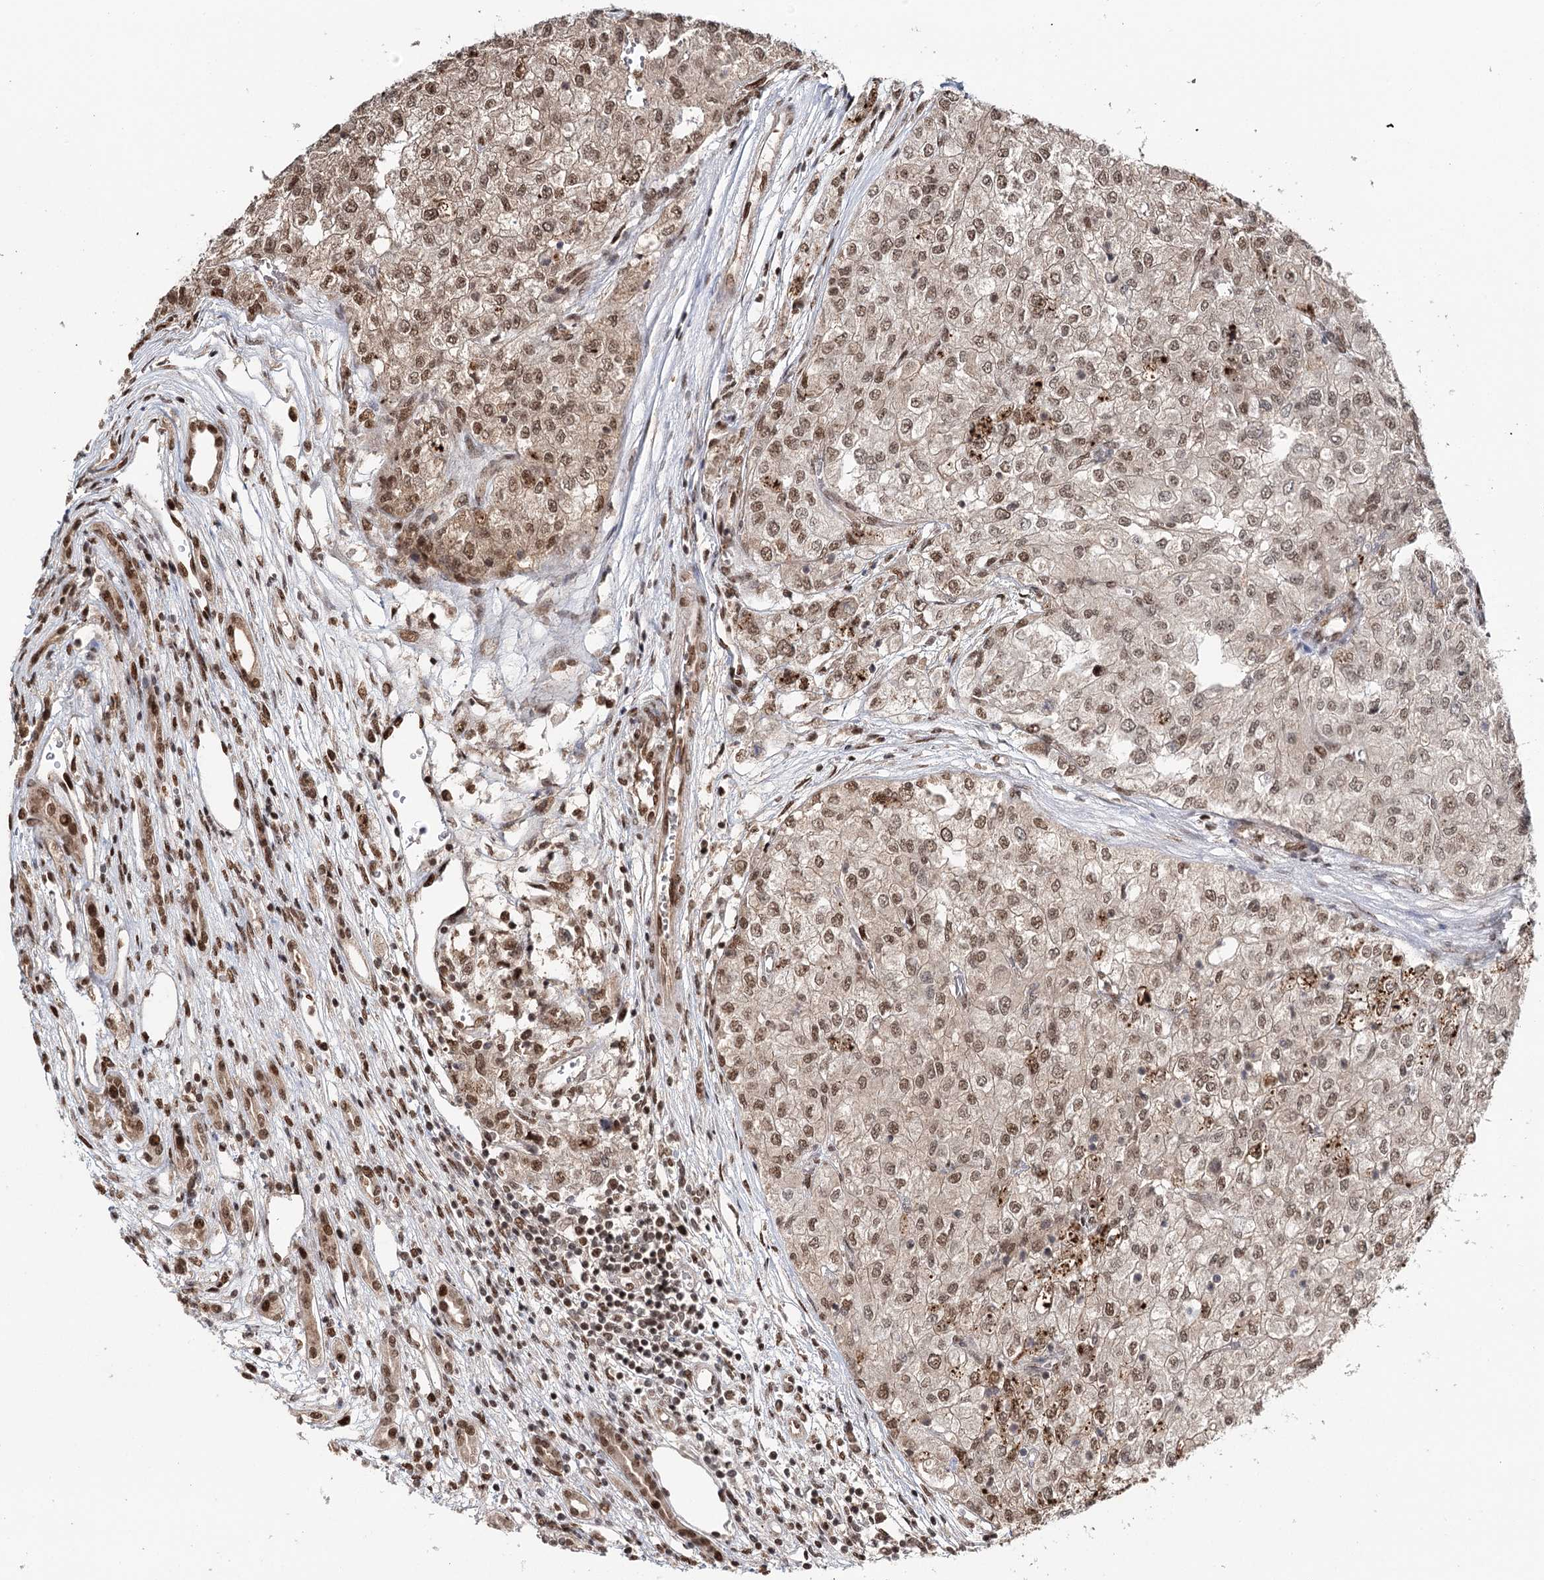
{"staining": {"intensity": "moderate", "quantity": "25%-75%", "location": "nuclear"}, "tissue": "renal cancer", "cell_type": "Tumor cells", "image_type": "cancer", "snomed": [{"axis": "morphology", "description": "Adenocarcinoma, NOS"}, {"axis": "topography", "description": "Kidney"}], "caption": "Renal cancer (adenocarcinoma) stained with a protein marker shows moderate staining in tumor cells.", "gene": "RPS27A", "patient": {"sex": "female", "age": 54}}